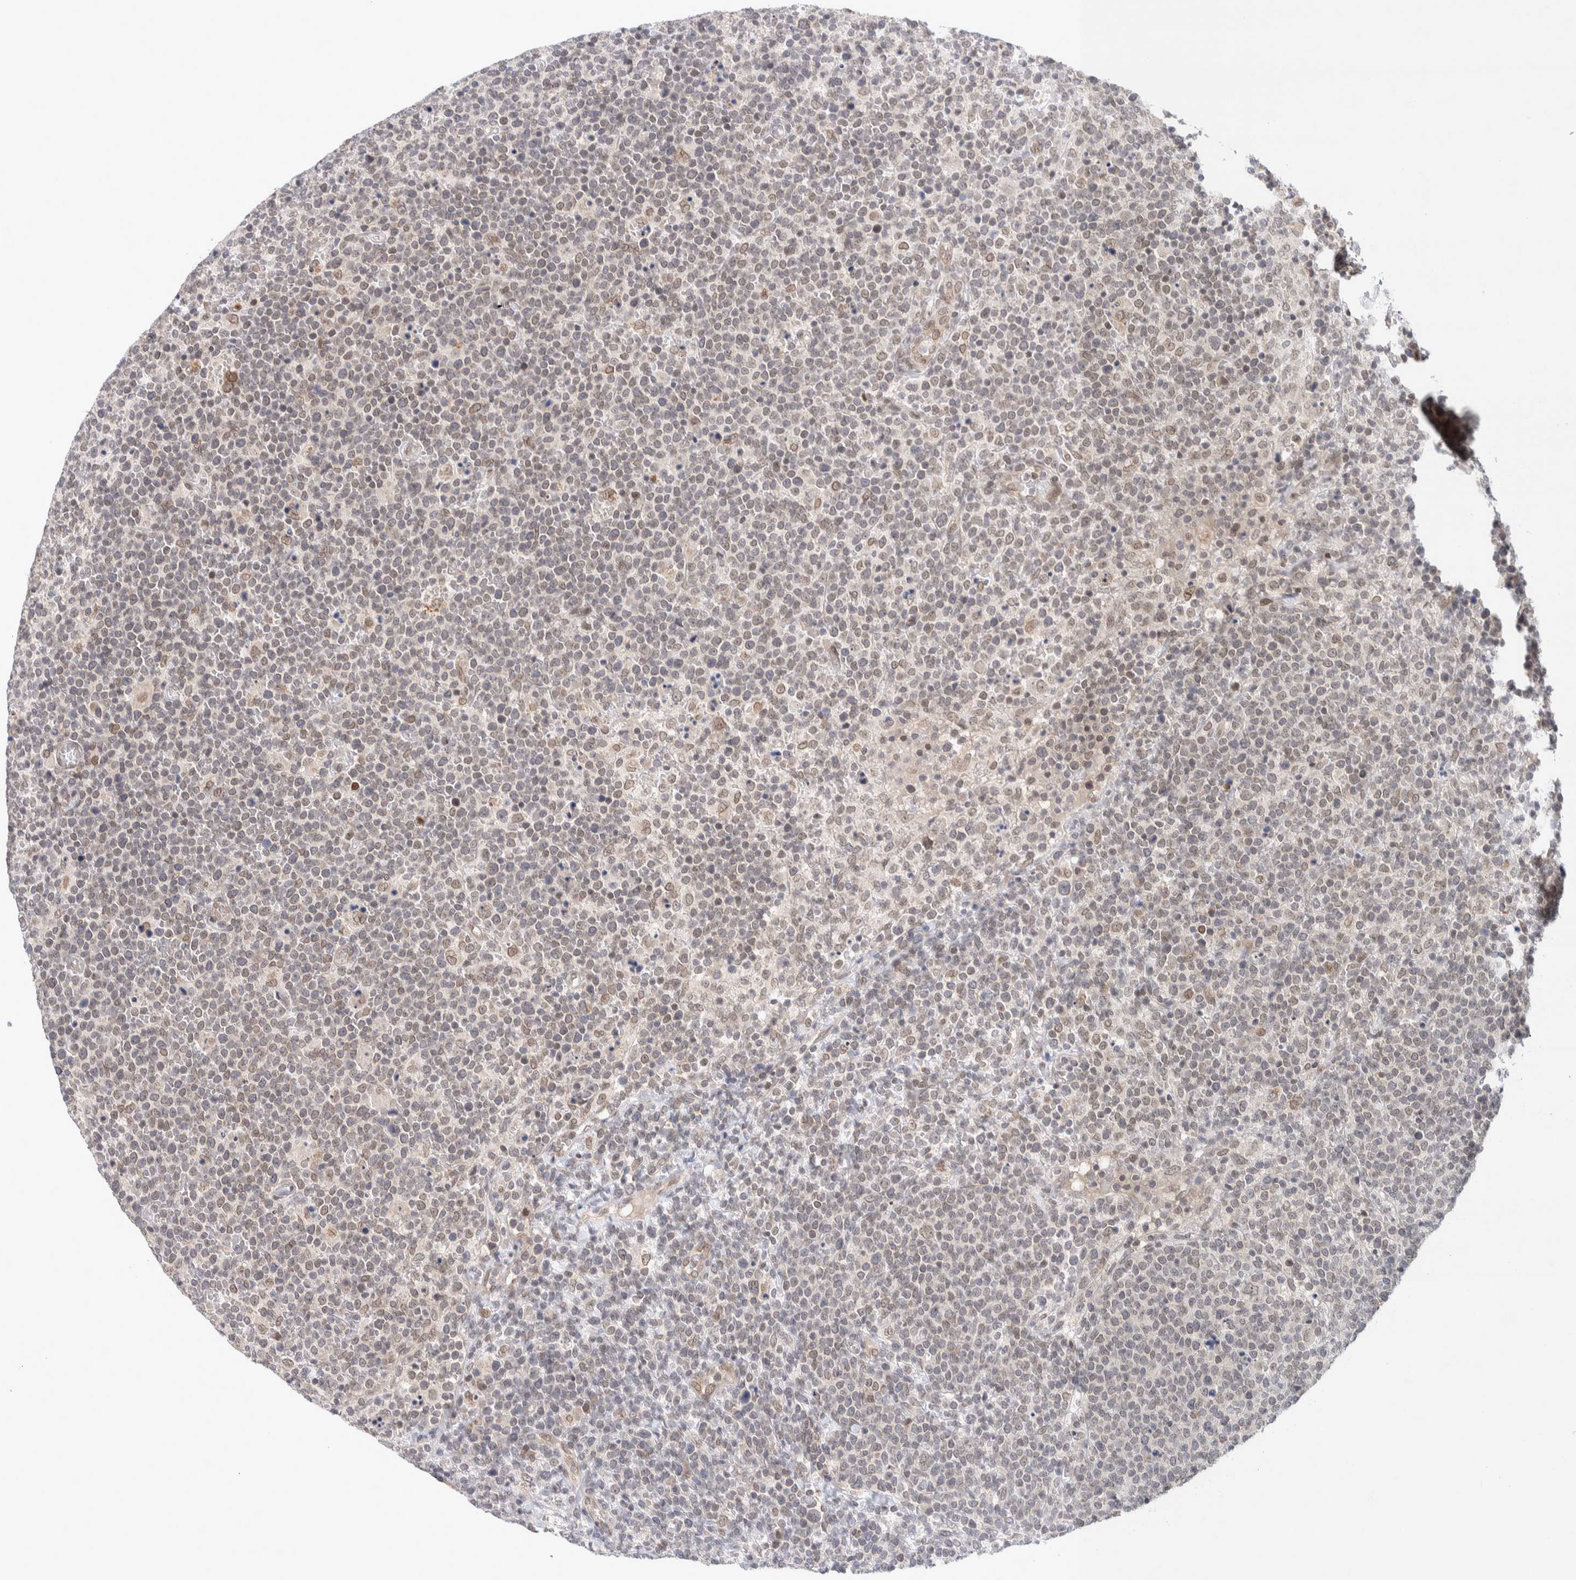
{"staining": {"intensity": "weak", "quantity": ">75%", "location": "cytoplasmic/membranous,nuclear"}, "tissue": "lymphoma", "cell_type": "Tumor cells", "image_type": "cancer", "snomed": [{"axis": "morphology", "description": "Malignant lymphoma, non-Hodgkin's type, High grade"}, {"axis": "topography", "description": "Lymph node"}], "caption": "There is low levels of weak cytoplasmic/membranous and nuclear expression in tumor cells of high-grade malignant lymphoma, non-Hodgkin's type, as demonstrated by immunohistochemical staining (brown color).", "gene": "CRAT", "patient": {"sex": "male", "age": 61}}